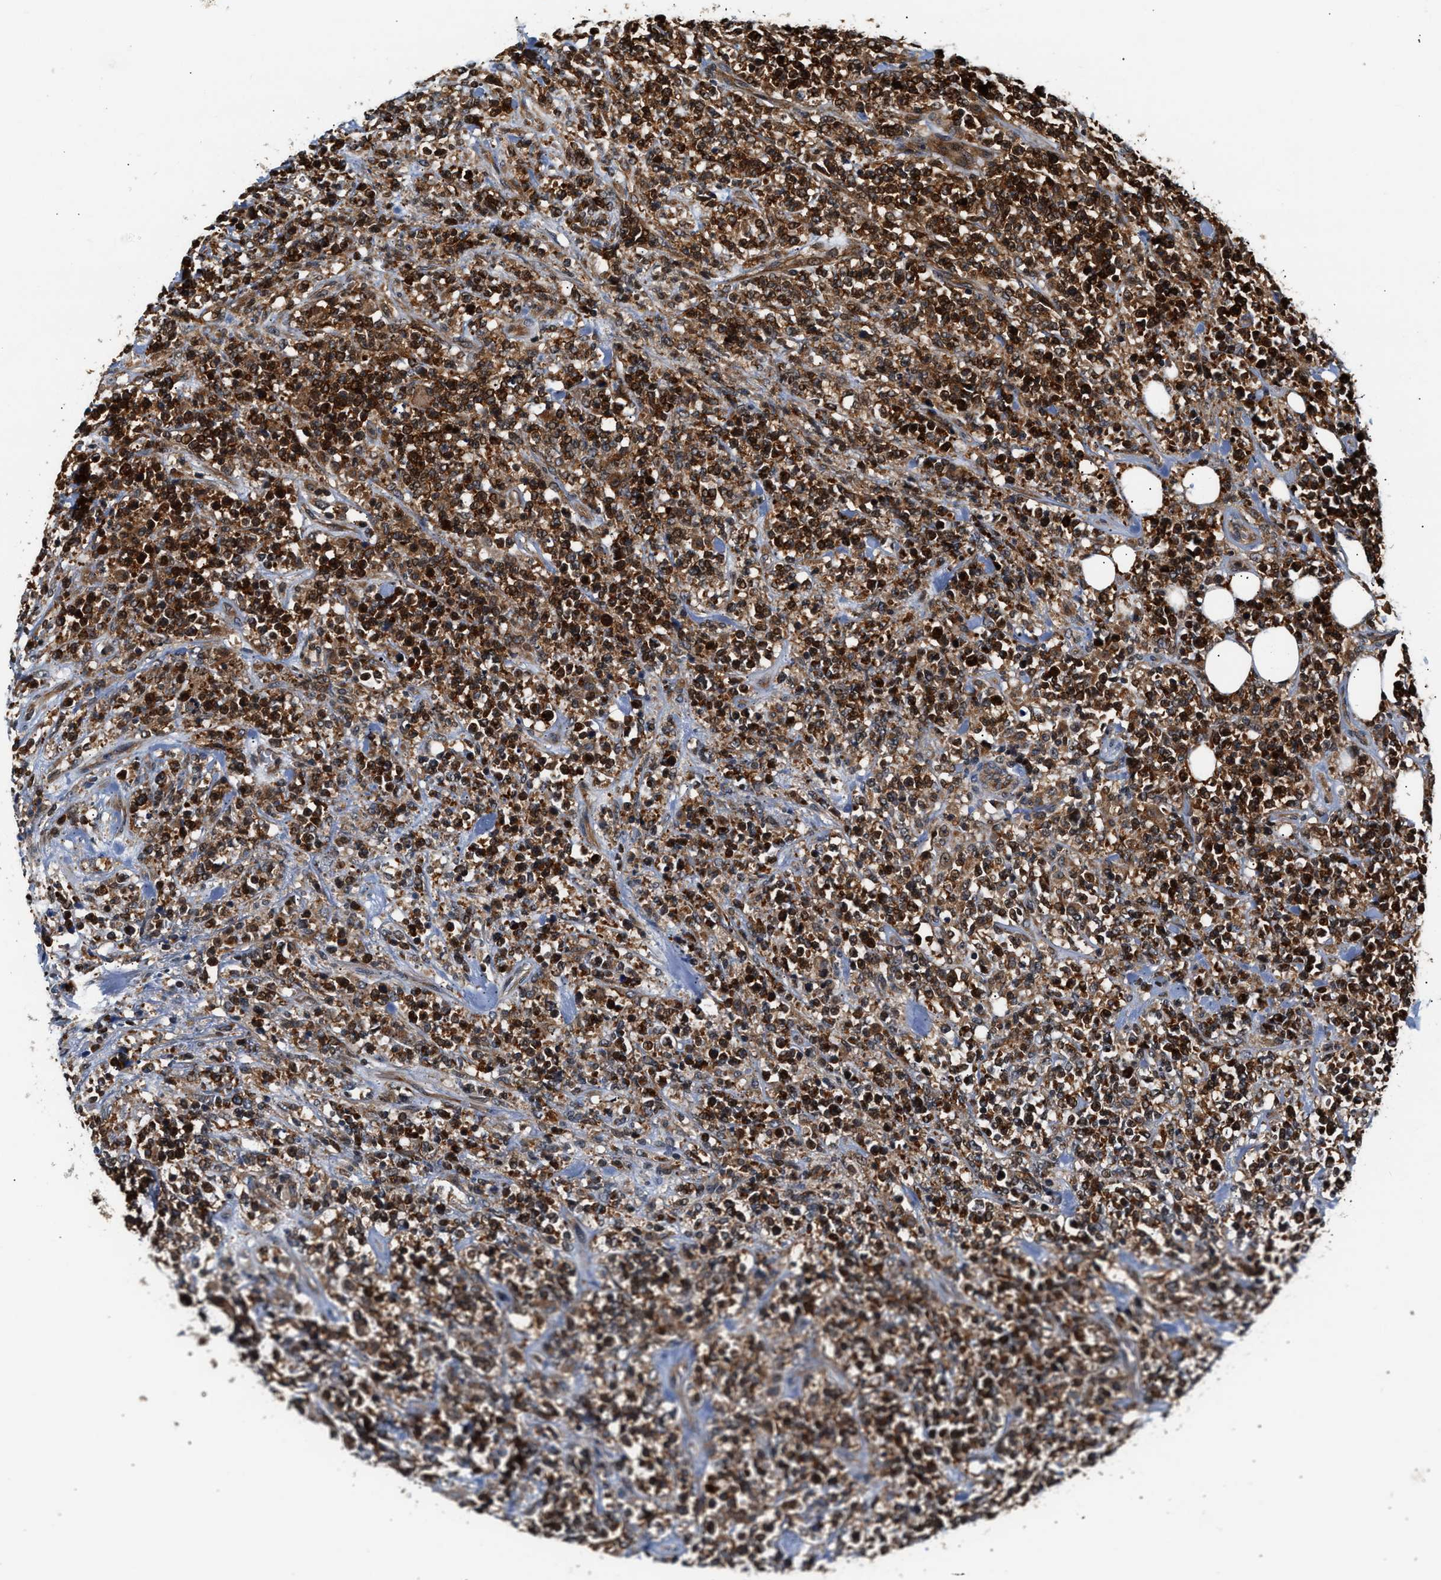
{"staining": {"intensity": "strong", "quantity": ">75%", "location": "cytoplasmic/membranous,nuclear"}, "tissue": "lymphoma", "cell_type": "Tumor cells", "image_type": "cancer", "snomed": [{"axis": "morphology", "description": "Malignant lymphoma, non-Hodgkin's type, High grade"}, {"axis": "topography", "description": "Soft tissue"}], "caption": "Brown immunohistochemical staining in human malignant lymphoma, non-Hodgkin's type (high-grade) displays strong cytoplasmic/membranous and nuclear expression in about >75% of tumor cells.", "gene": "TUT7", "patient": {"sex": "male", "age": 18}}